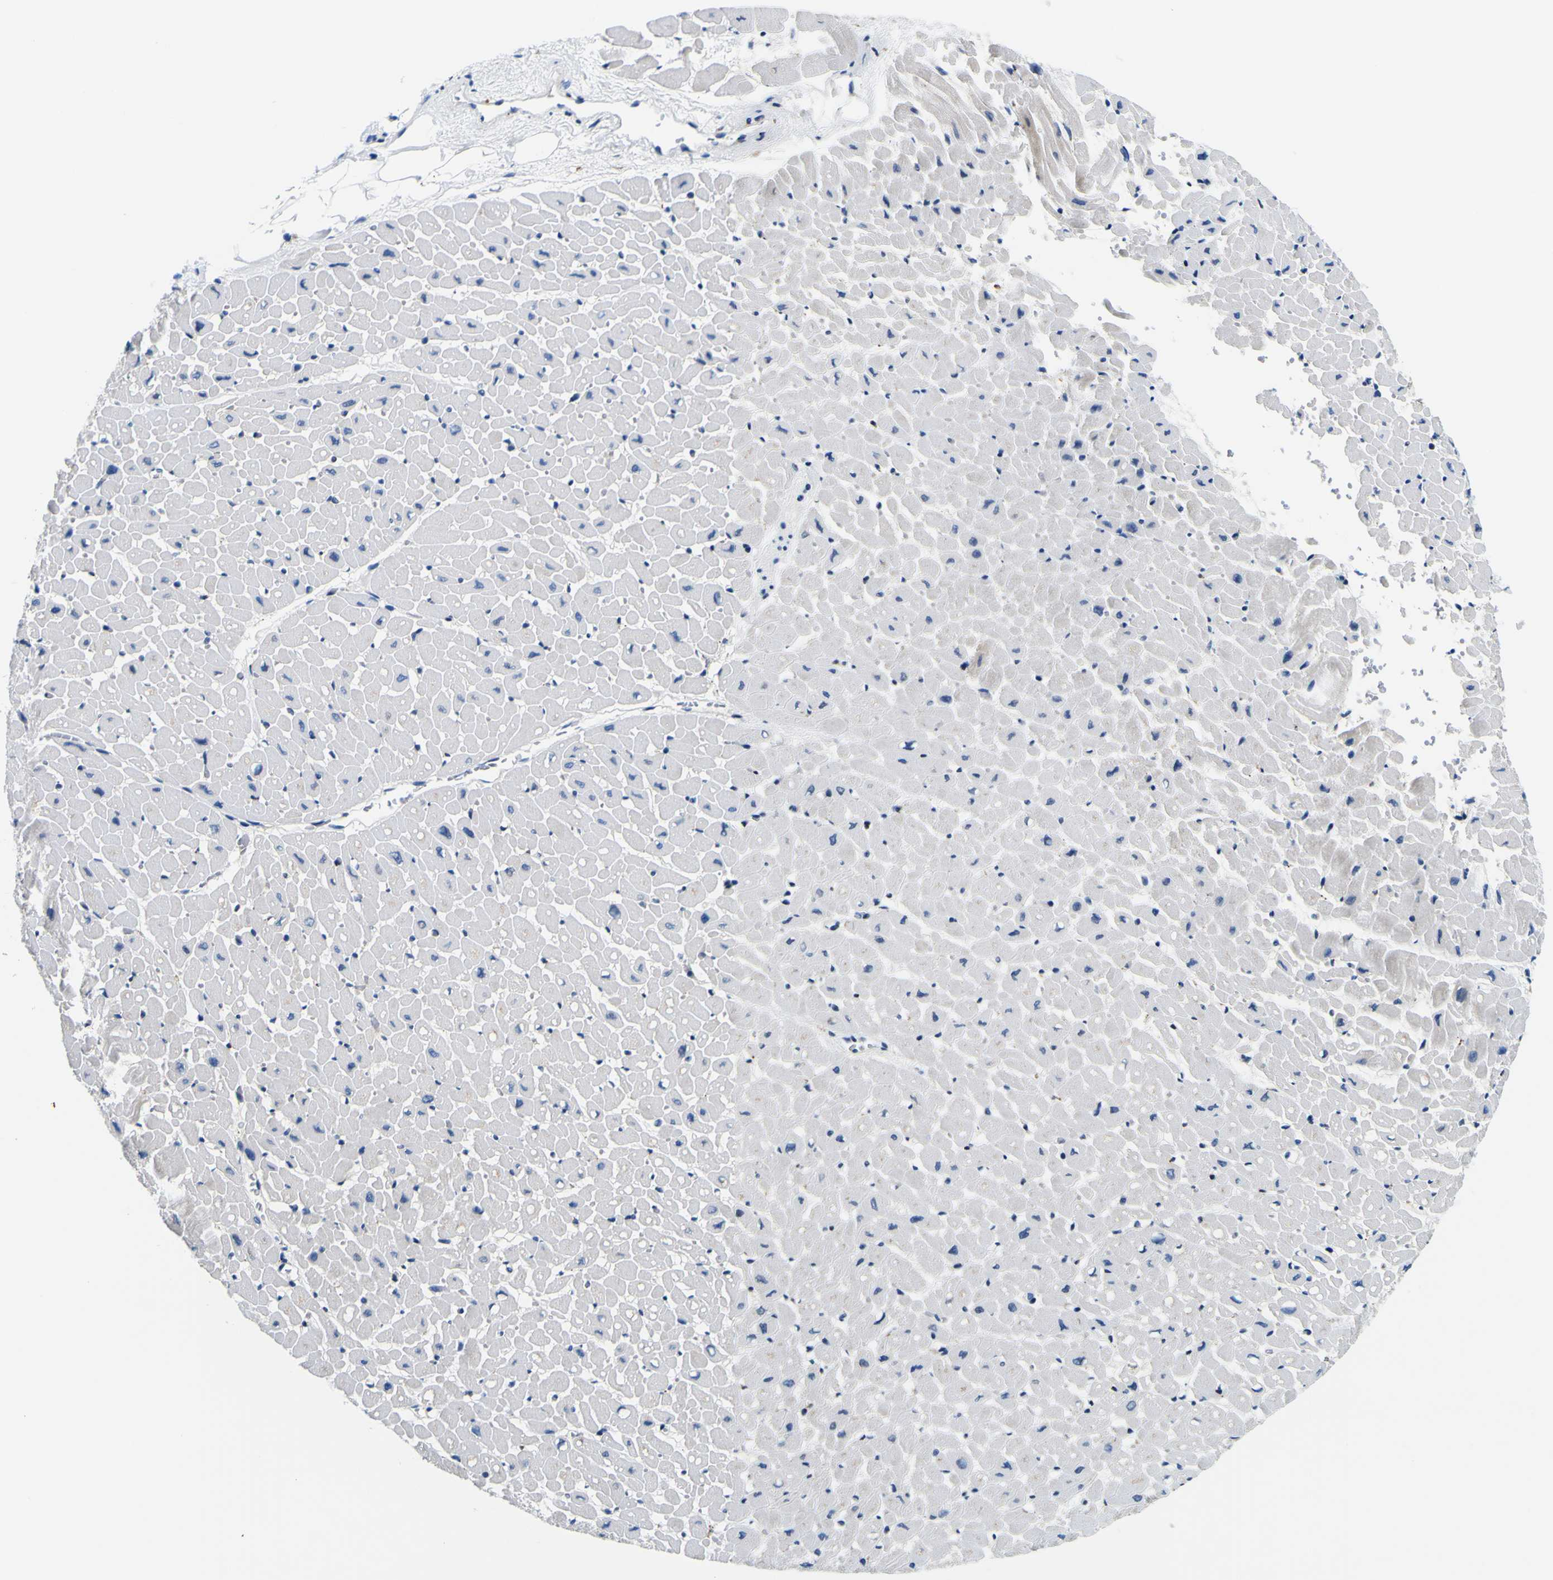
{"staining": {"intensity": "negative", "quantity": "none", "location": "none"}, "tissue": "heart muscle", "cell_type": "Cardiomyocytes", "image_type": "normal", "snomed": [{"axis": "morphology", "description": "Normal tissue, NOS"}, {"axis": "topography", "description": "Heart"}], "caption": "Immunohistochemistry (IHC) of benign heart muscle displays no positivity in cardiomyocytes. (Stains: DAB IHC with hematoxylin counter stain, Microscopy: brightfield microscopy at high magnification).", "gene": "NLRP3", "patient": {"sex": "male", "age": 45}}